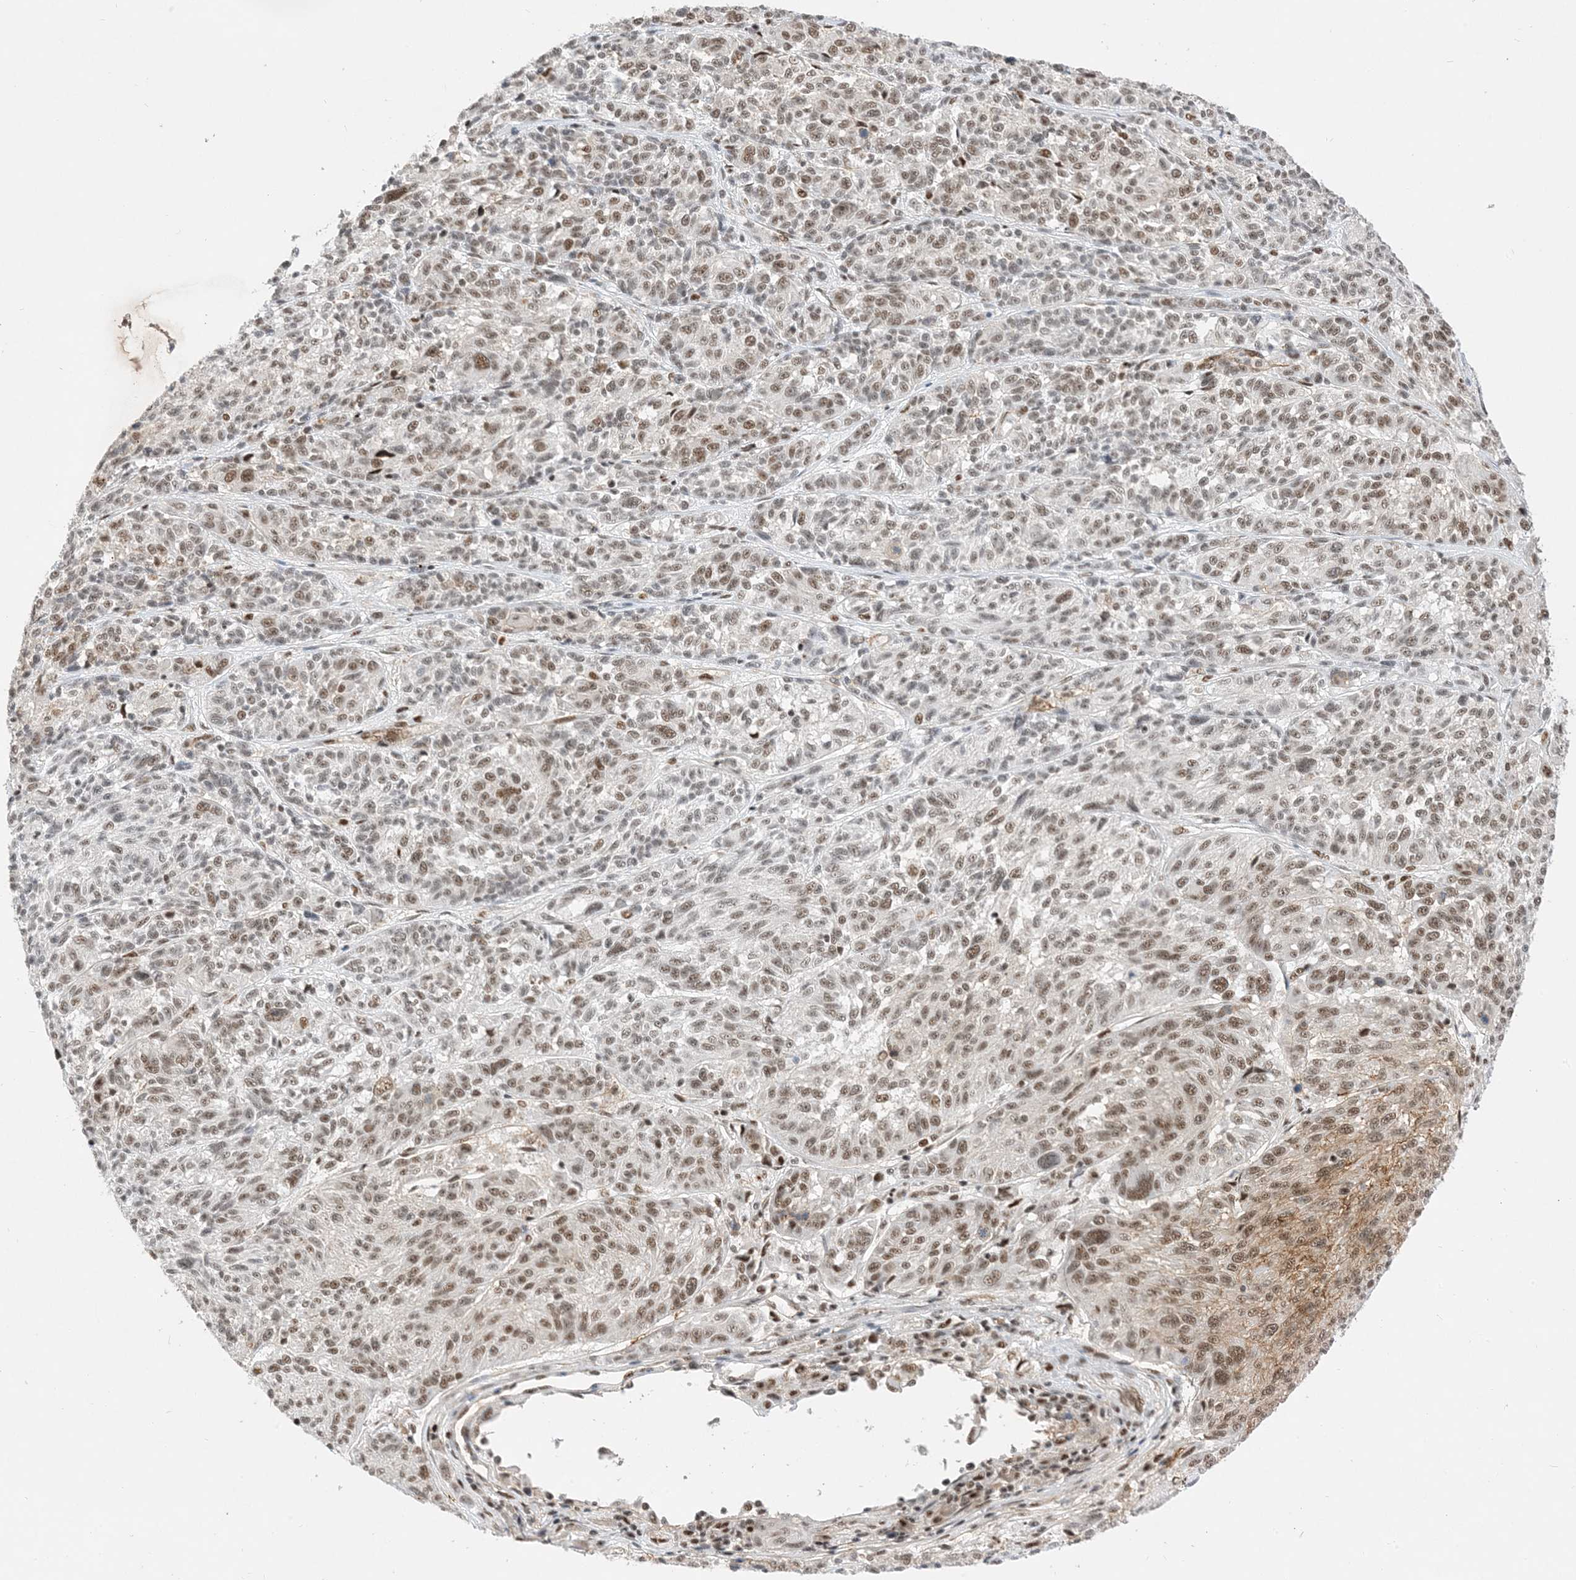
{"staining": {"intensity": "moderate", "quantity": ">75%", "location": "nuclear"}, "tissue": "melanoma", "cell_type": "Tumor cells", "image_type": "cancer", "snomed": [{"axis": "morphology", "description": "Malignant melanoma, NOS"}, {"axis": "topography", "description": "Skin"}], "caption": "Moderate nuclear staining for a protein is identified in approximately >75% of tumor cells of melanoma using immunohistochemistry (IHC).", "gene": "SF3A3", "patient": {"sex": "male", "age": 53}}